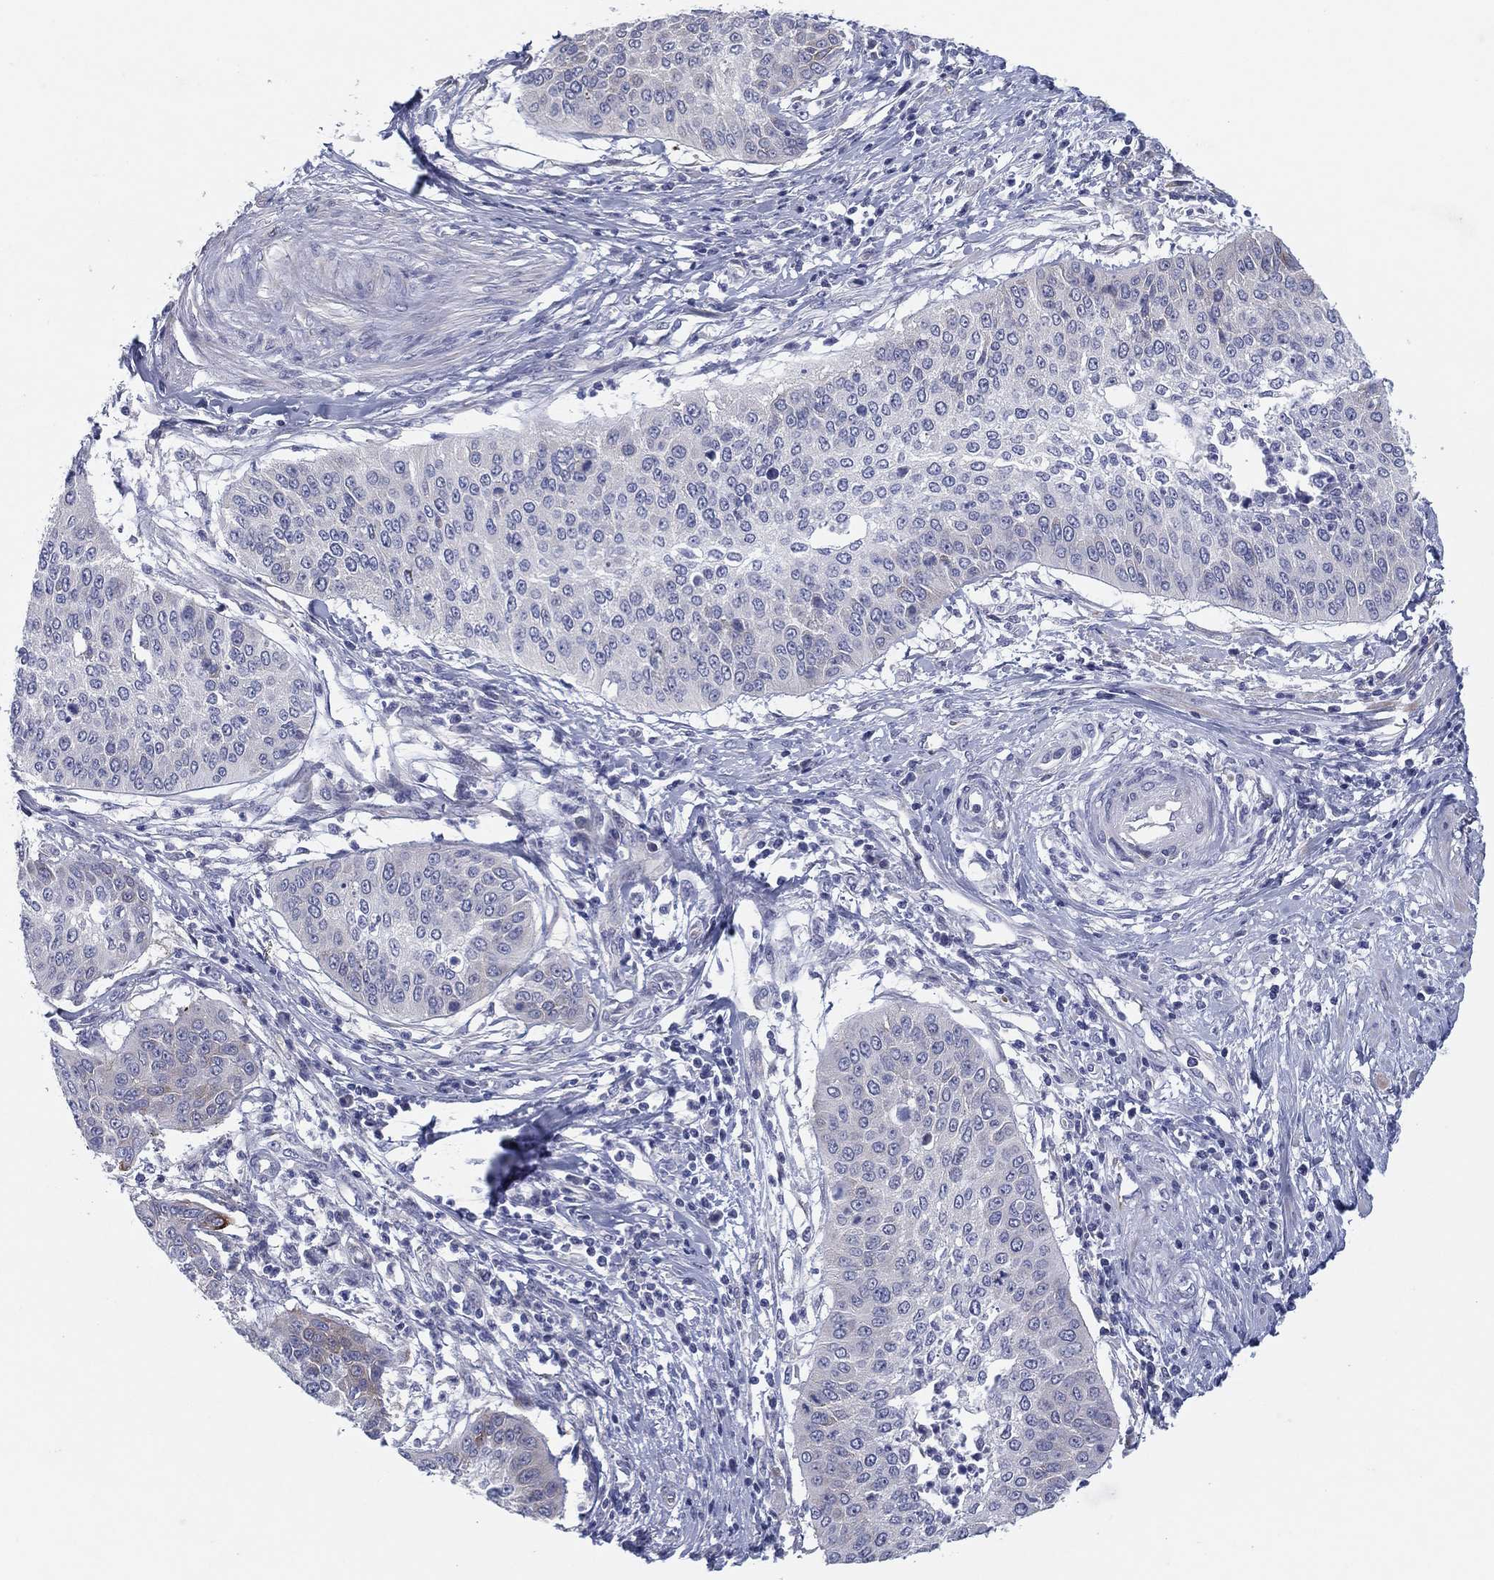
{"staining": {"intensity": "negative", "quantity": "none", "location": "none"}, "tissue": "cervical cancer", "cell_type": "Tumor cells", "image_type": "cancer", "snomed": [{"axis": "morphology", "description": "Normal tissue, NOS"}, {"axis": "morphology", "description": "Squamous cell carcinoma, NOS"}, {"axis": "topography", "description": "Cervix"}], "caption": "A micrograph of human cervical squamous cell carcinoma is negative for staining in tumor cells. (Immunohistochemistry, brightfield microscopy, high magnification).", "gene": "HEATR4", "patient": {"sex": "female", "age": 39}}